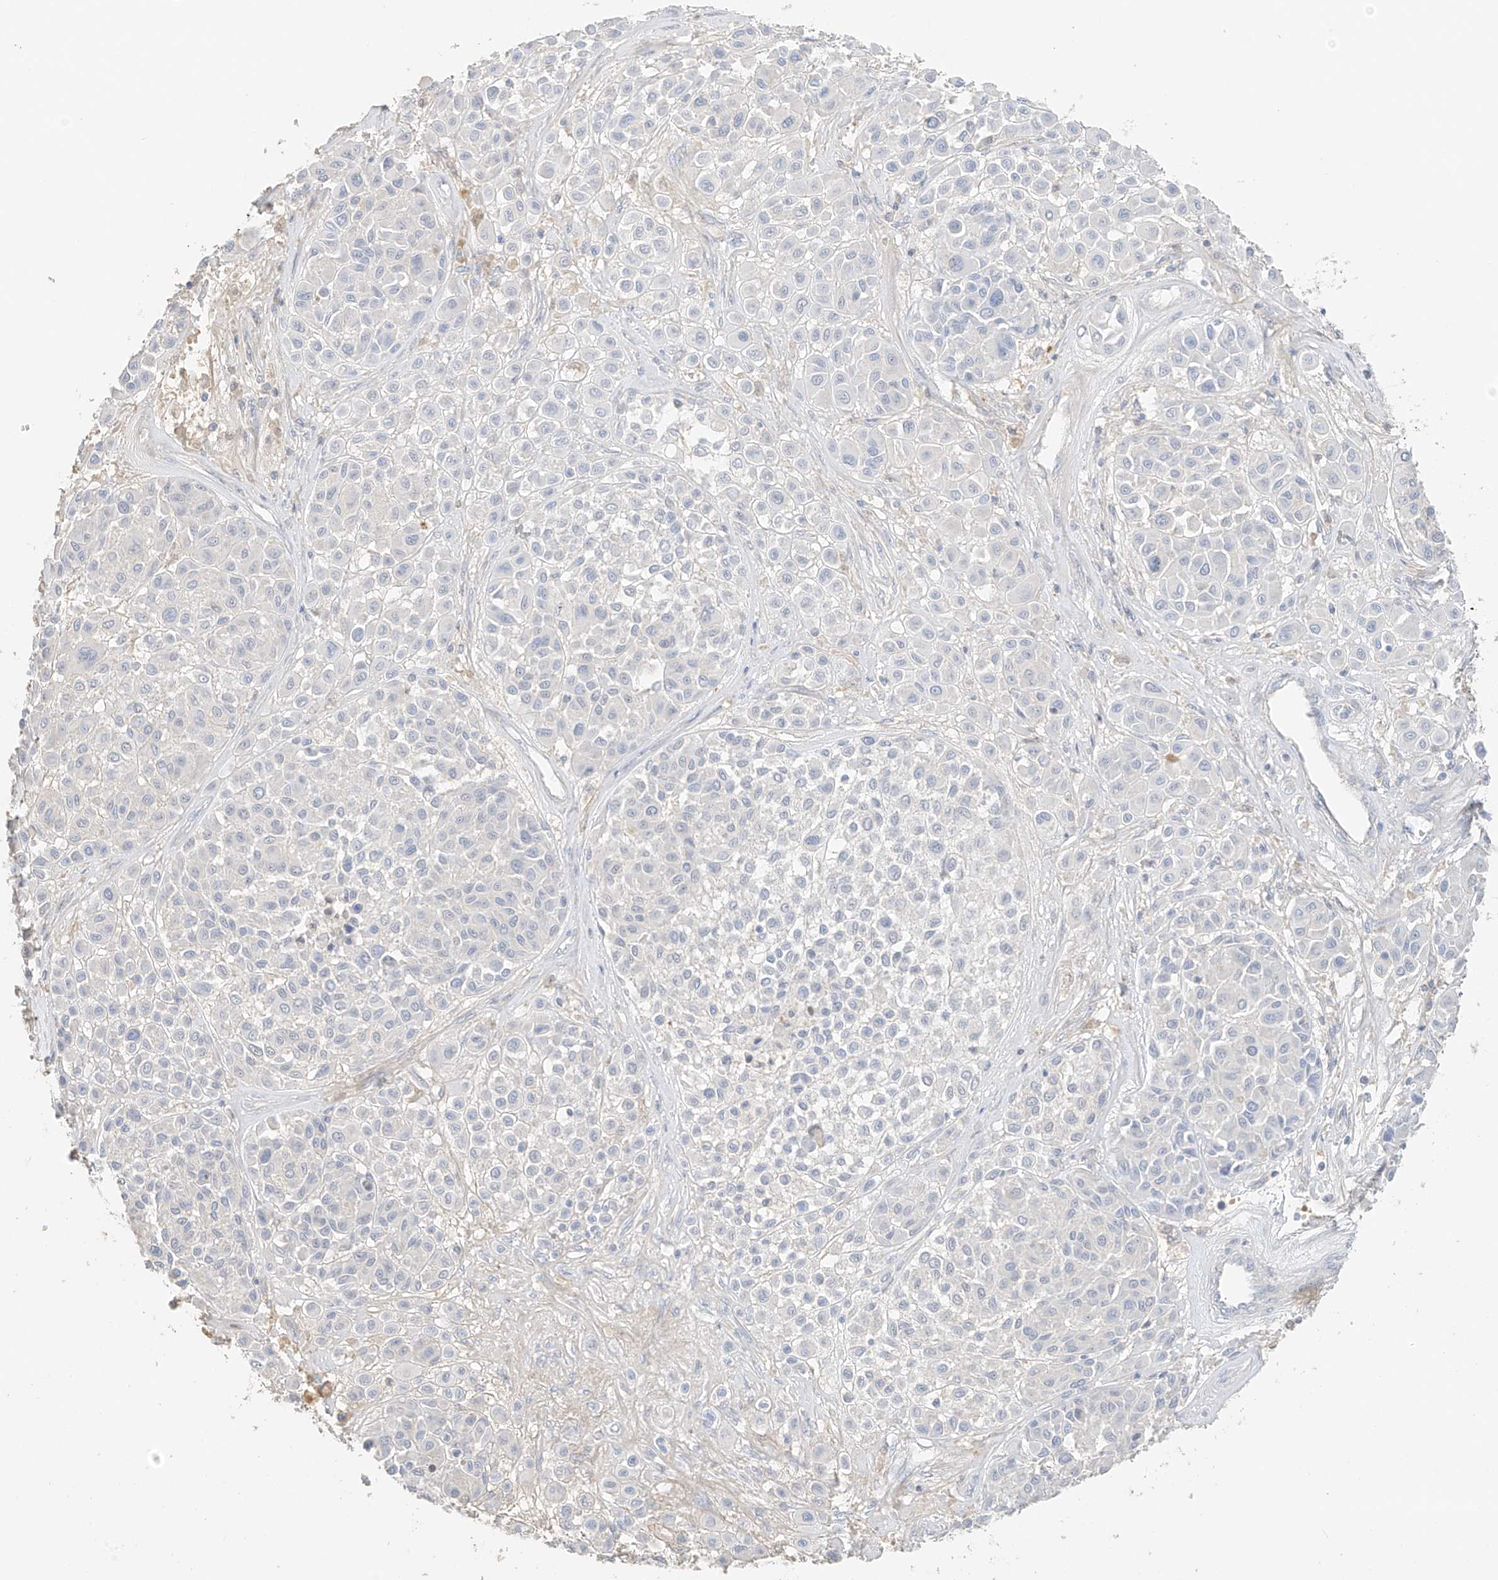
{"staining": {"intensity": "negative", "quantity": "none", "location": "none"}, "tissue": "melanoma", "cell_type": "Tumor cells", "image_type": "cancer", "snomed": [{"axis": "morphology", "description": "Malignant melanoma, Metastatic site"}, {"axis": "topography", "description": "Soft tissue"}], "caption": "Tumor cells are negative for protein expression in human malignant melanoma (metastatic site).", "gene": "ZBTB41", "patient": {"sex": "male", "age": 41}}